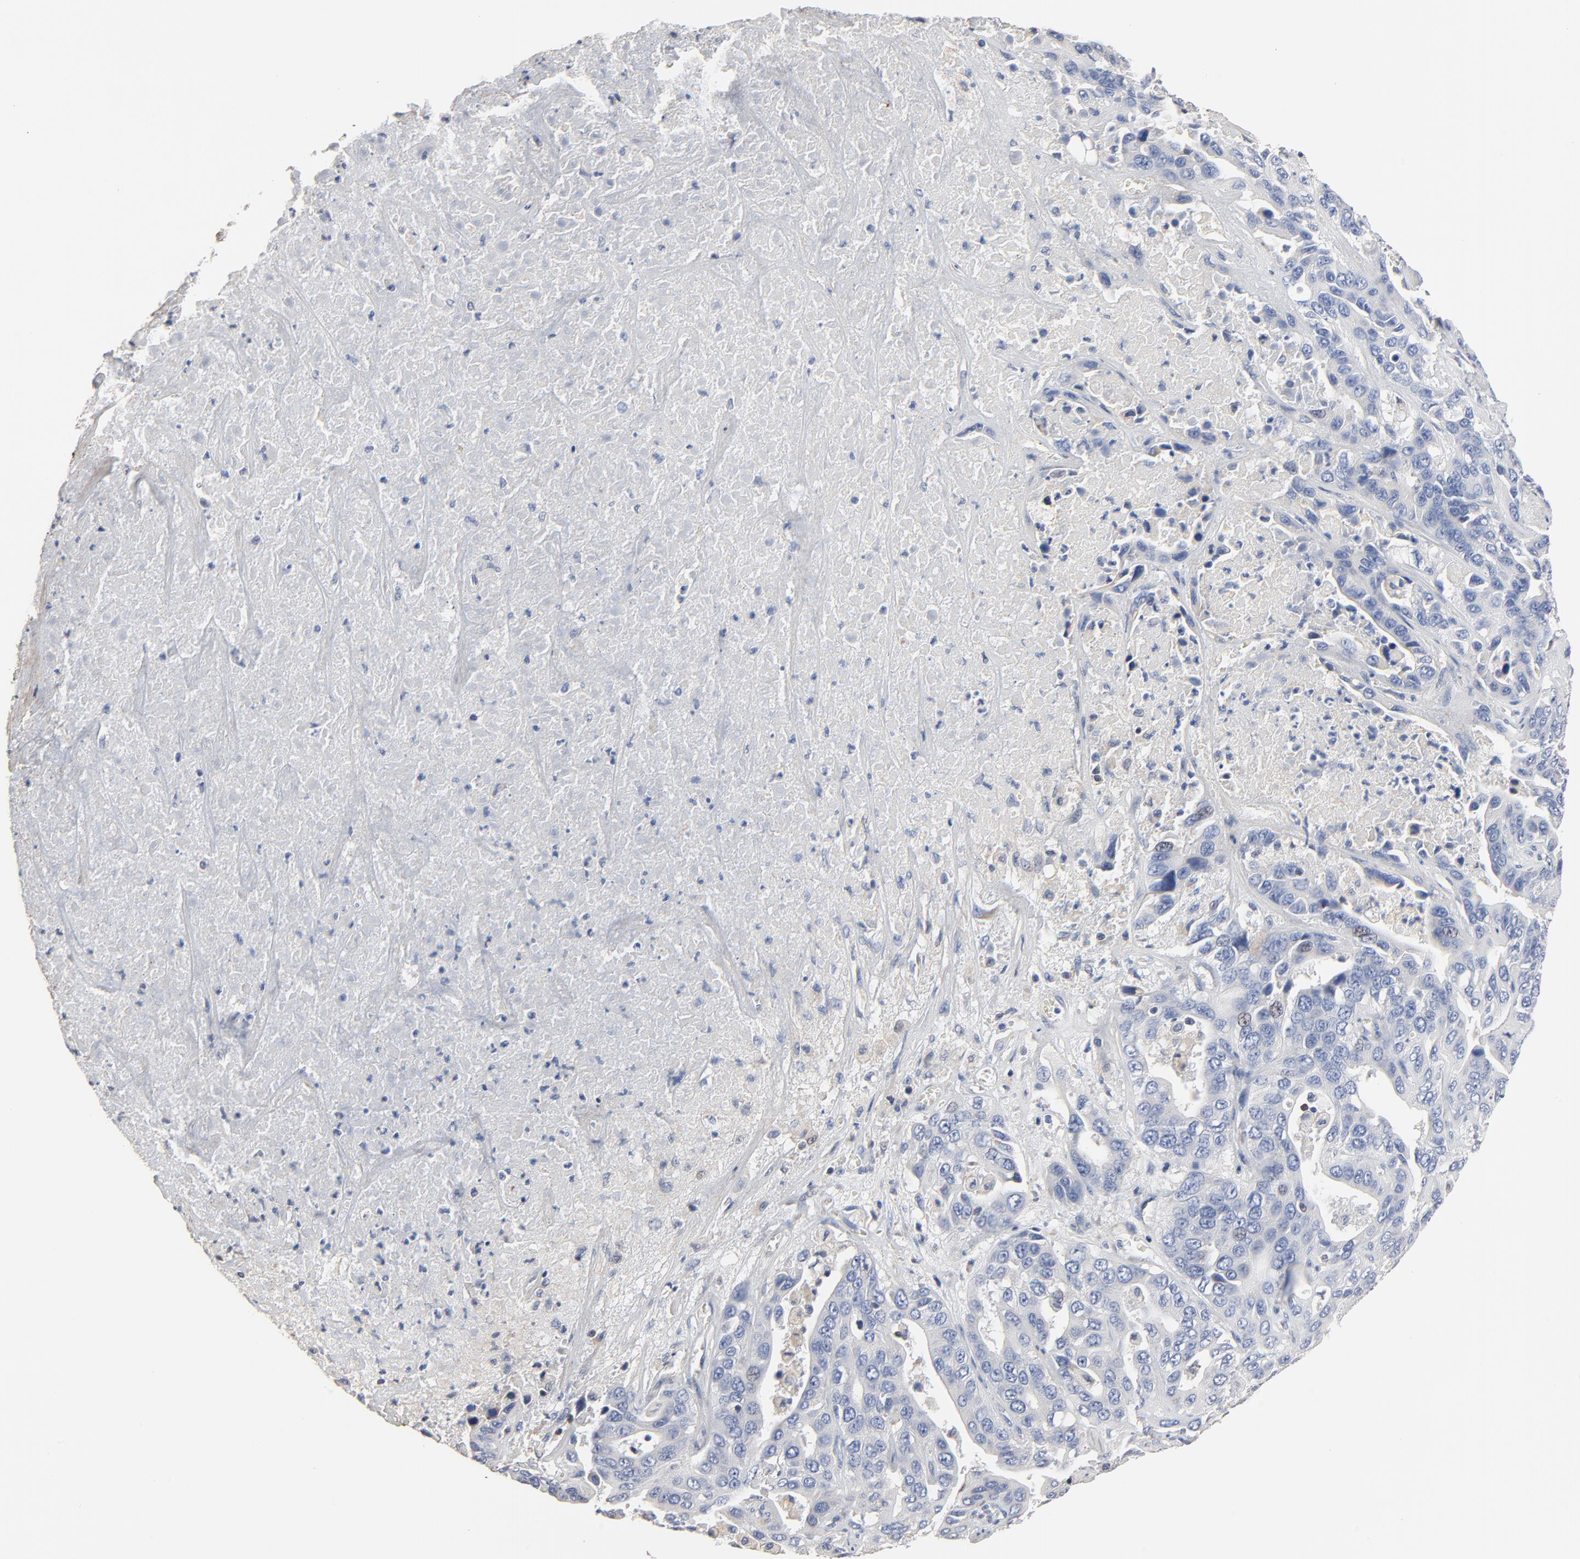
{"staining": {"intensity": "weak", "quantity": "<25%", "location": "cytoplasmic/membranous"}, "tissue": "liver cancer", "cell_type": "Tumor cells", "image_type": "cancer", "snomed": [{"axis": "morphology", "description": "Cholangiocarcinoma"}, {"axis": "topography", "description": "Liver"}], "caption": "This photomicrograph is of liver cancer stained with IHC to label a protein in brown with the nuclei are counter-stained blue. There is no staining in tumor cells.", "gene": "SKAP1", "patient": {"sex": "female", "age": 52}}